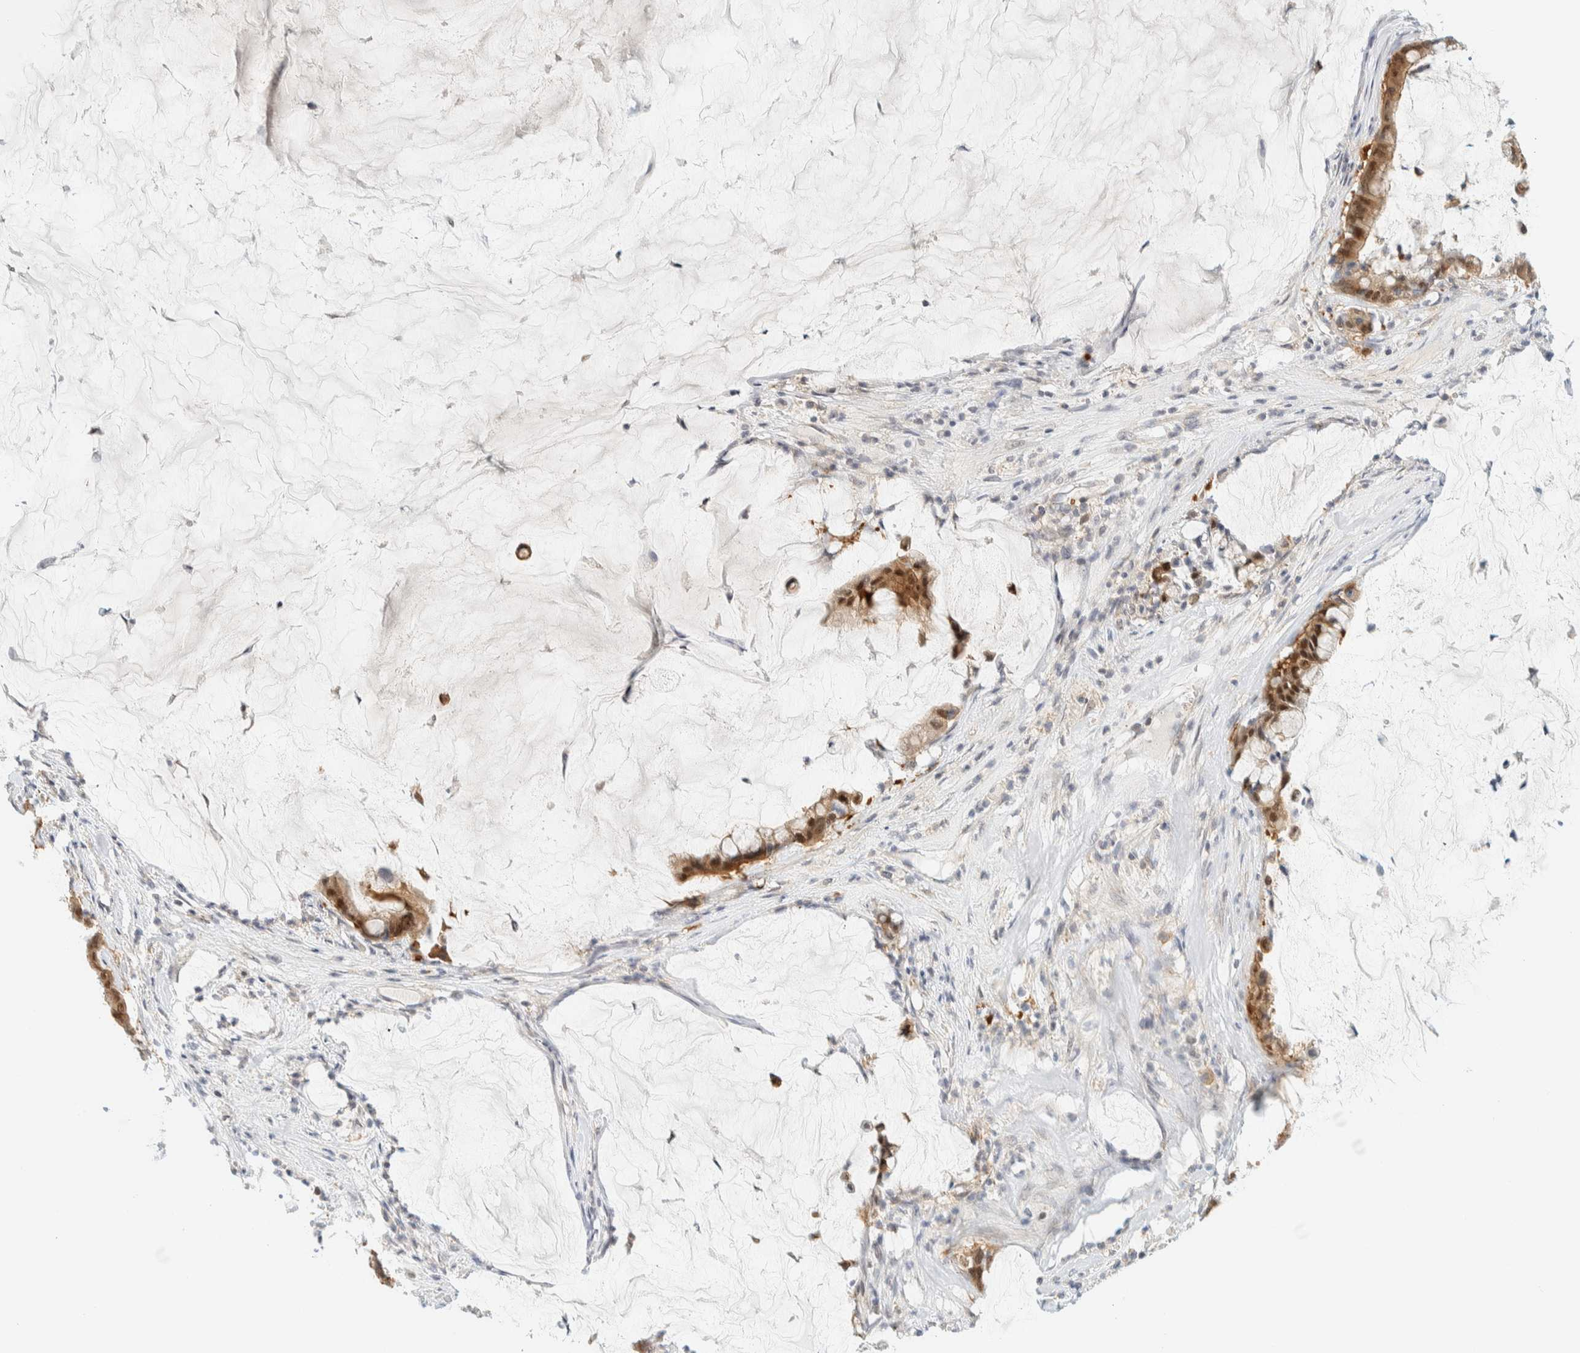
{"staining": {"intensity": "moderate", "quantity": ">75%", "location": "cytoplasmic/membranous,nuclear"}, "tissue": "pancreatic cancer", "cell_type": "Tumor cells", "image_type": "cancer", "snomed": [{"axis": "morphology", "description": "Adenocarcinoma, NOS"}, {"axis": "topography", "description": "Pancreas"}], "caption": "Immunohistochemistry (IHC) histopathology image of neoplastic tissue: adenocarcinoma (pancreatic) stained using immunohistochemistry reveals medium levels of moderate protein expression localized specifically in the cytoplasmic/membranous and nuclear of tumor cells, appearing as a cytoplasmic/membranous and nuclear brown color.", "gene": "PCYT2", "patient": {"sex": "male", "age": 41}}